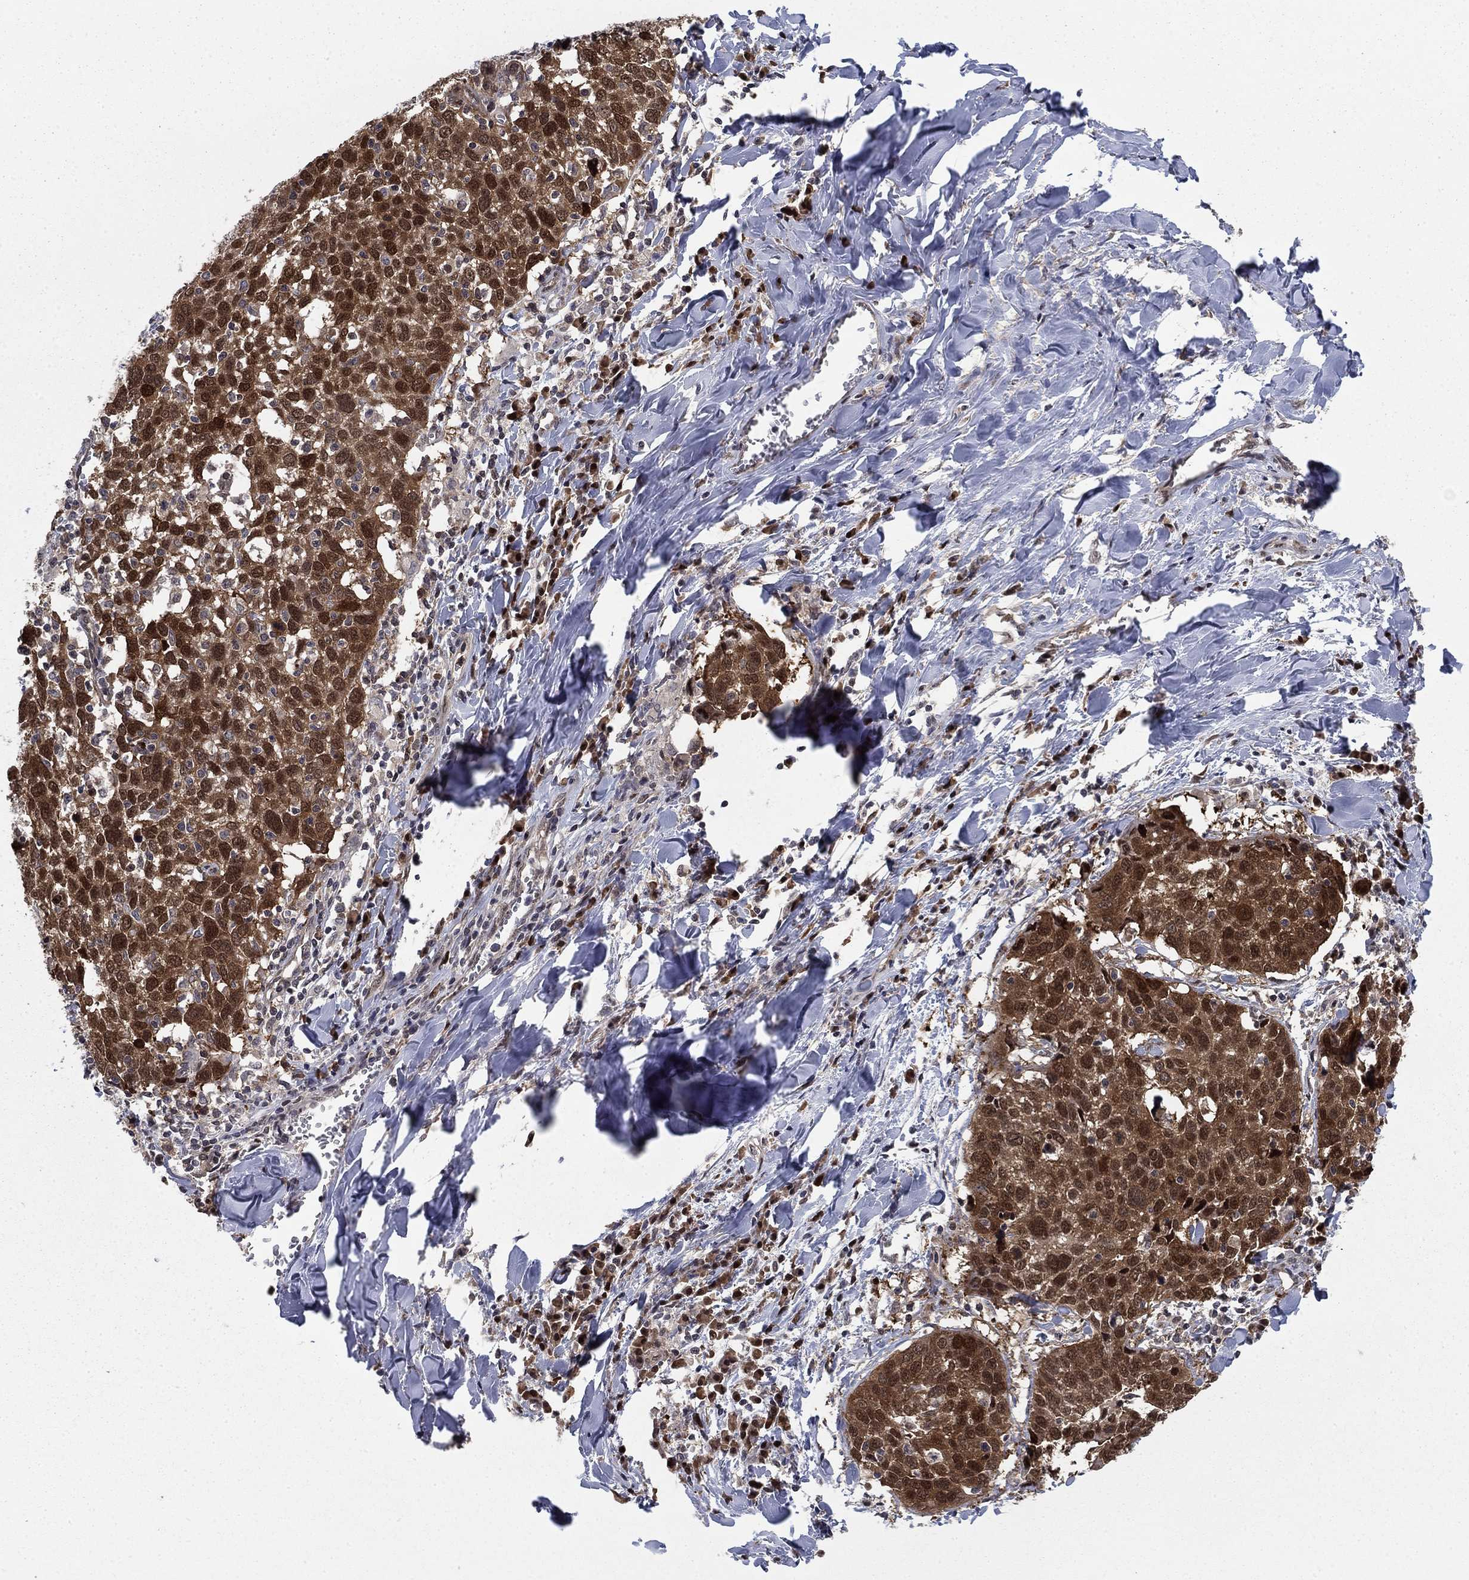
{"staining": {"intensity": "strong", "quantity": ">75%", "location": "cytoplasmic/membranous,nuclear"}, "tissue": "lung cancer", "cell_type": "Tumor cells", "image_type": "cancer", "snomed": [{"axis": "morphology", "description": "Squamous cell carcinoma, NOS"}, {"axis": "topography", "description": "Lung"}], "caption": "Immunohistochemical staining of lung cancer exhibits high levels of strong cytoplasmic/membranous and nuclear positivity in about >75% of tumor cells. Nuclei are stained in blue.", "gene": "FKBP4", "patient": {"sex": "male", "age": 57}}